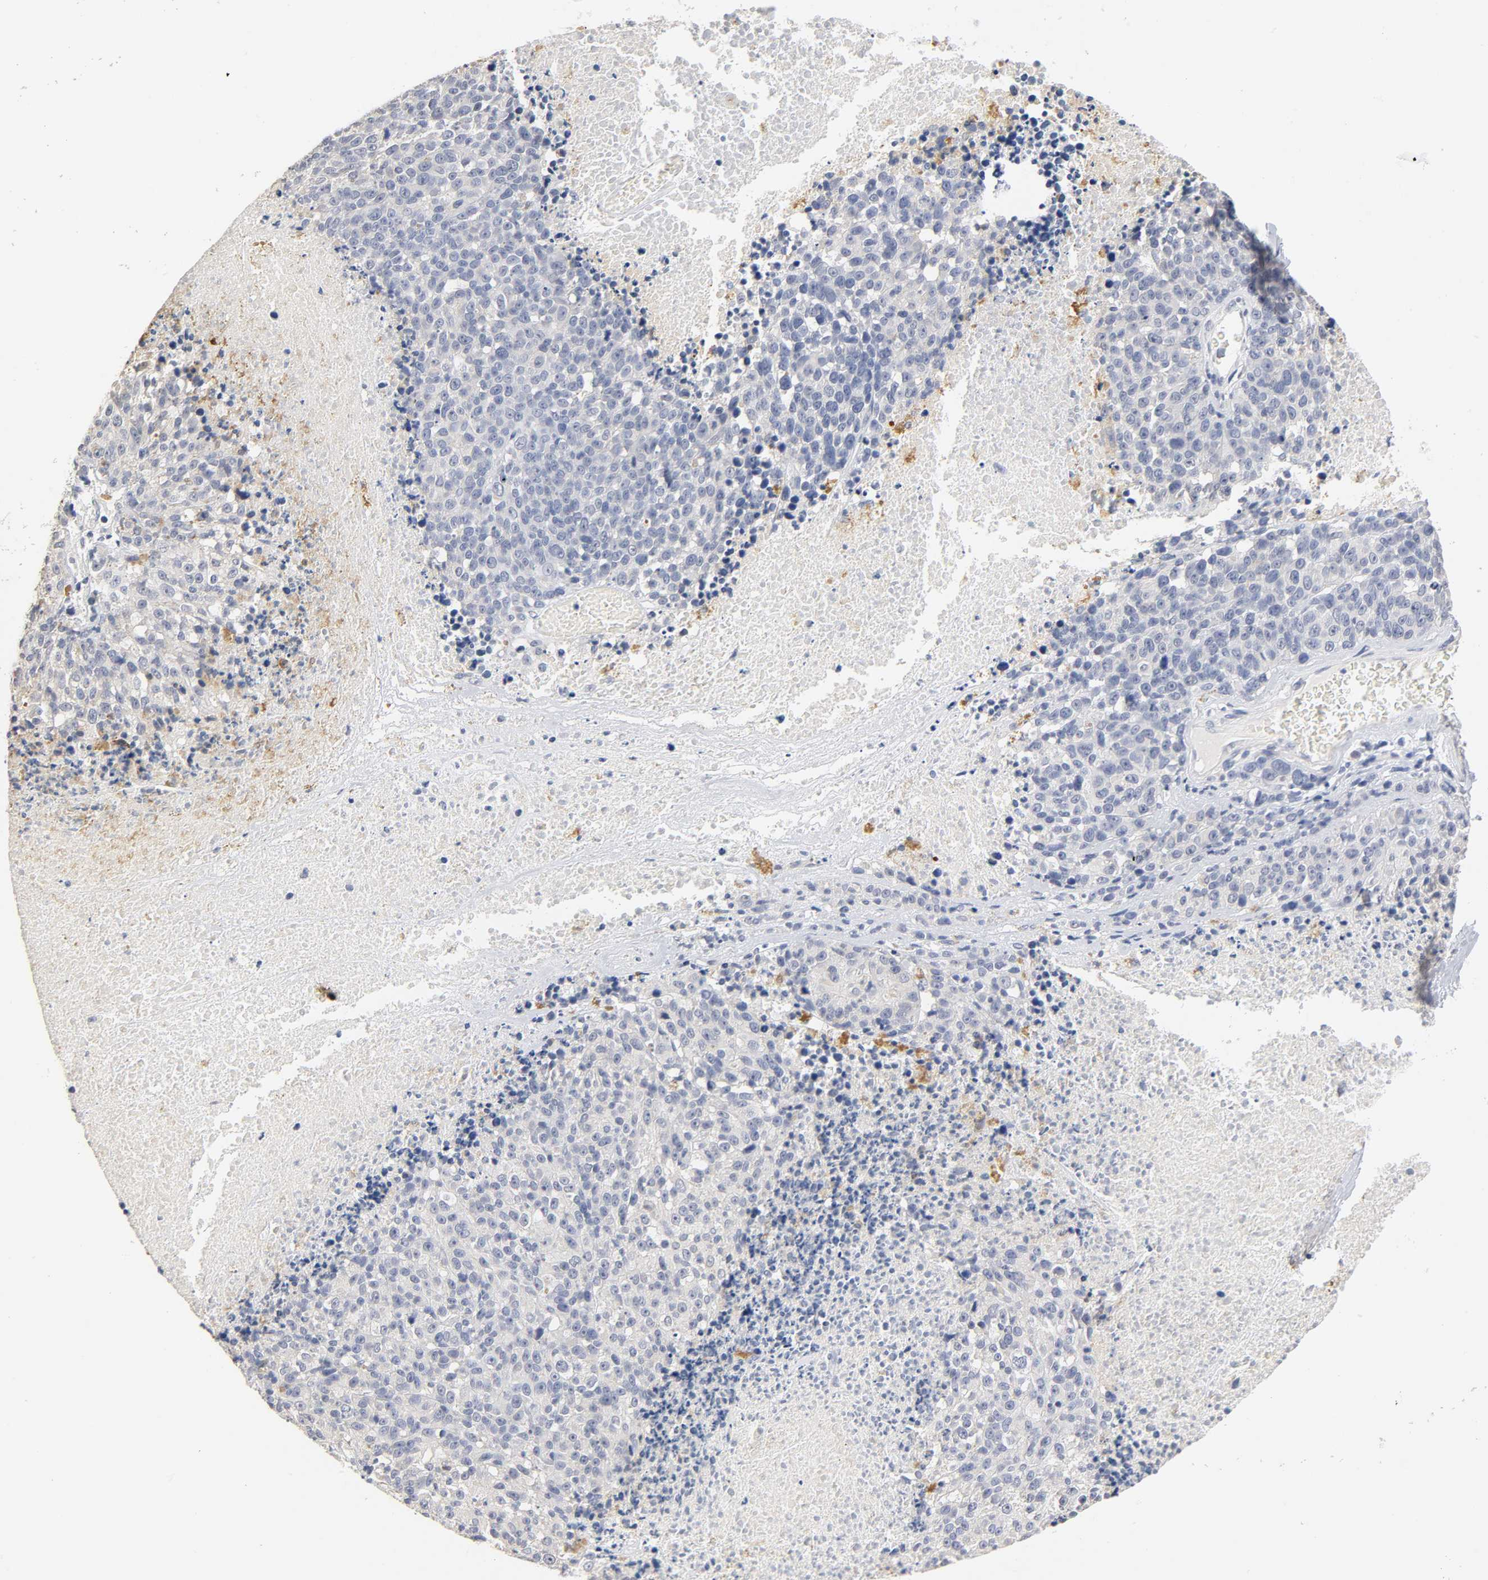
{"staining": {"intensity": "negative", "quantity": "none", "location": "none"}, "tissue": "melanoma", "cell_type": "Tumor cells", "image_type": "cancer", "snomed": [{"axis": "morphology", "description": "Malignant melanoma, Metastatic site"}, {"axis": "topography", "description": "Cerebral cortex"}], "caption": "Photomicrograph shows no protein positivity in tumor cells of malignant melanoma (metastatic site) tissue.", "gene": "OVOL1", "patient": {"sex": "female", "age": 52}}